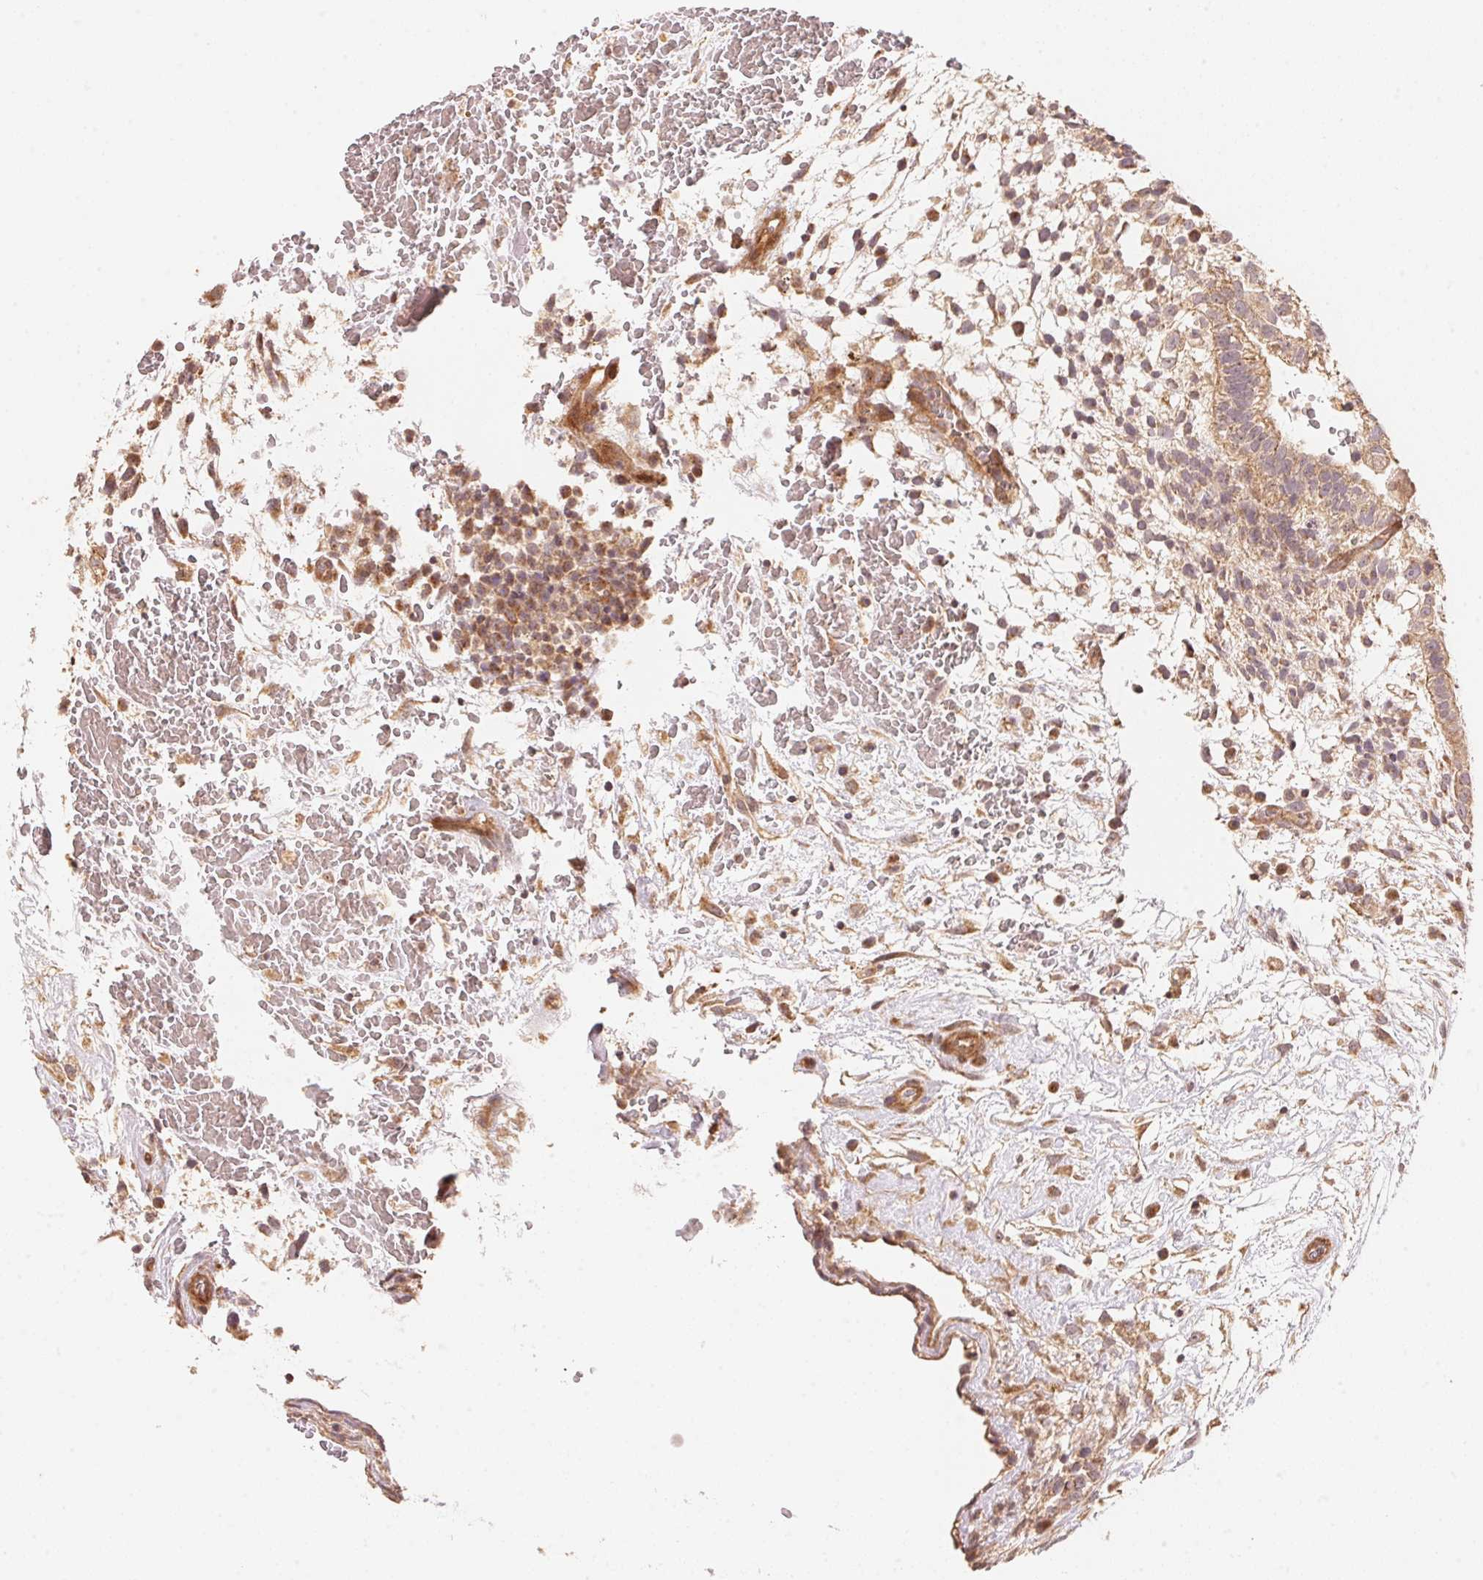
{"staining": {"intensity": "weak", "quantity": "25%-75%", "location": "cytoplasmic/membranous"}, "tissue": "testis cancer", "cell_type": "Tumor cells", "image_type": "cancer", "snomed": [{"axis": "morphology", "description": "Normal tissue, NOS"}, {"axis": "morphology", "description": "Carcinoma, Embryonal, NOS"}, {"axis": "topography", "description": "Testis"}], "caption": "Immunohistochemistry (IHC) micrograph of neoplastic tissue: human testis cancer (embryonal carcinoma) stained using immunohistochemistry (IHC) demonstrates low levels of weak protein expression localized specifically in the cytoplasmic/membranous of tumor cells, appearing as a cytoplasmic/membranous brown color.", "gene": "TNIP2", "patient": {"sex": "male", "age": 32}}